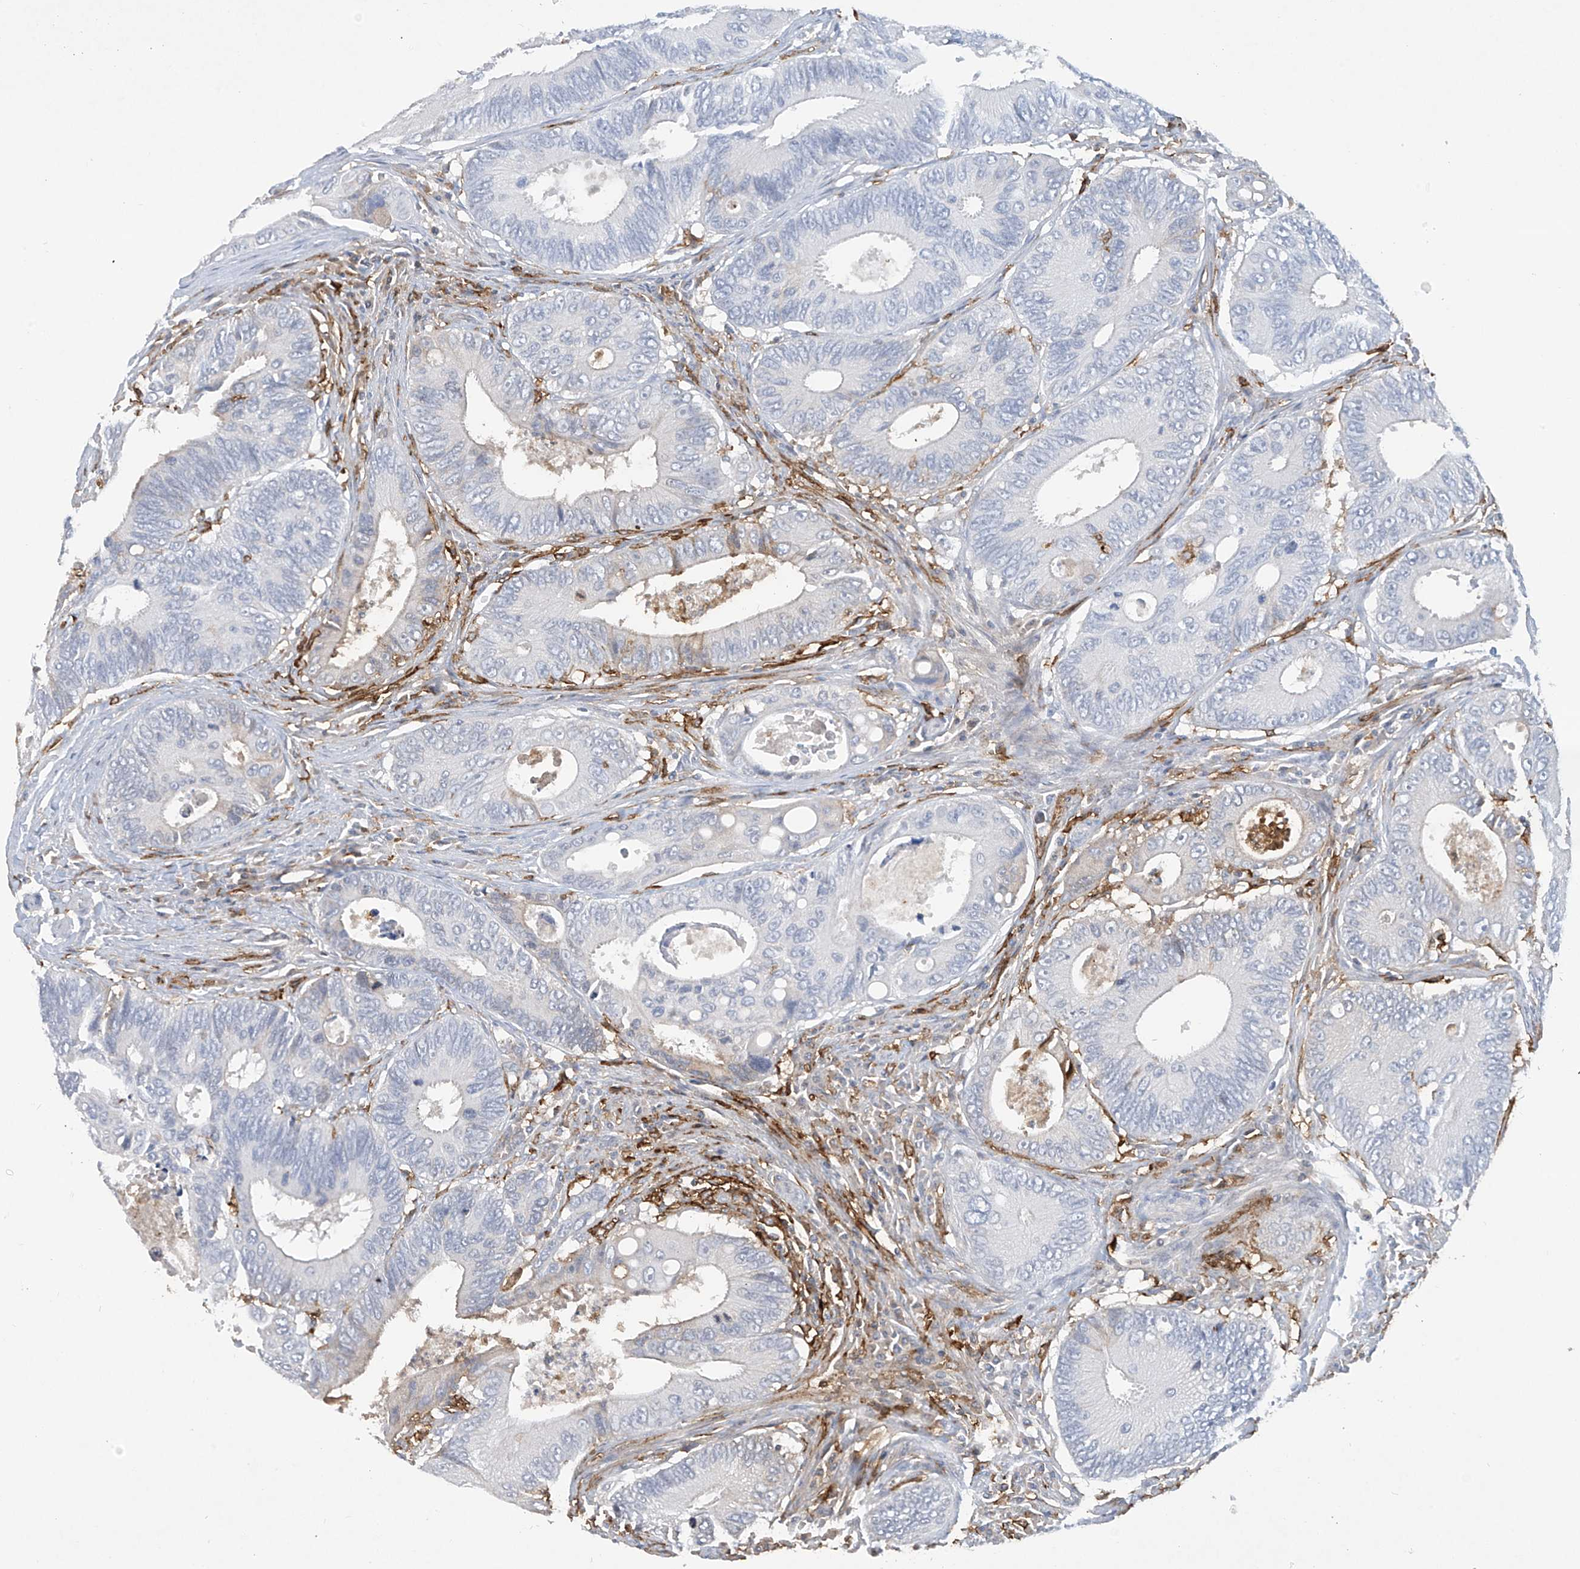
{"staining": {"intensity": "negative", "quantity": "none", "location": "none"}, "tissue": "colorectal cancer", "cell_type": "Tumor cells", "image_type": "cancer", "snomed": [{"axis": "morphology", "description": "Inflammation, NOS"}, {"axis": "morphology", "description": "Adenocarcinoma, NOS"}, {"axis": "topography", "description": "Colon"}], "caption": "DAB (3,3'-diaminobenzidine) immunohistochemical staining of colorectal cancer reveals no significant positivity in tumor cells.", "gene": "FCGR3A", "patient": {"sex": "male", "age": 72}}